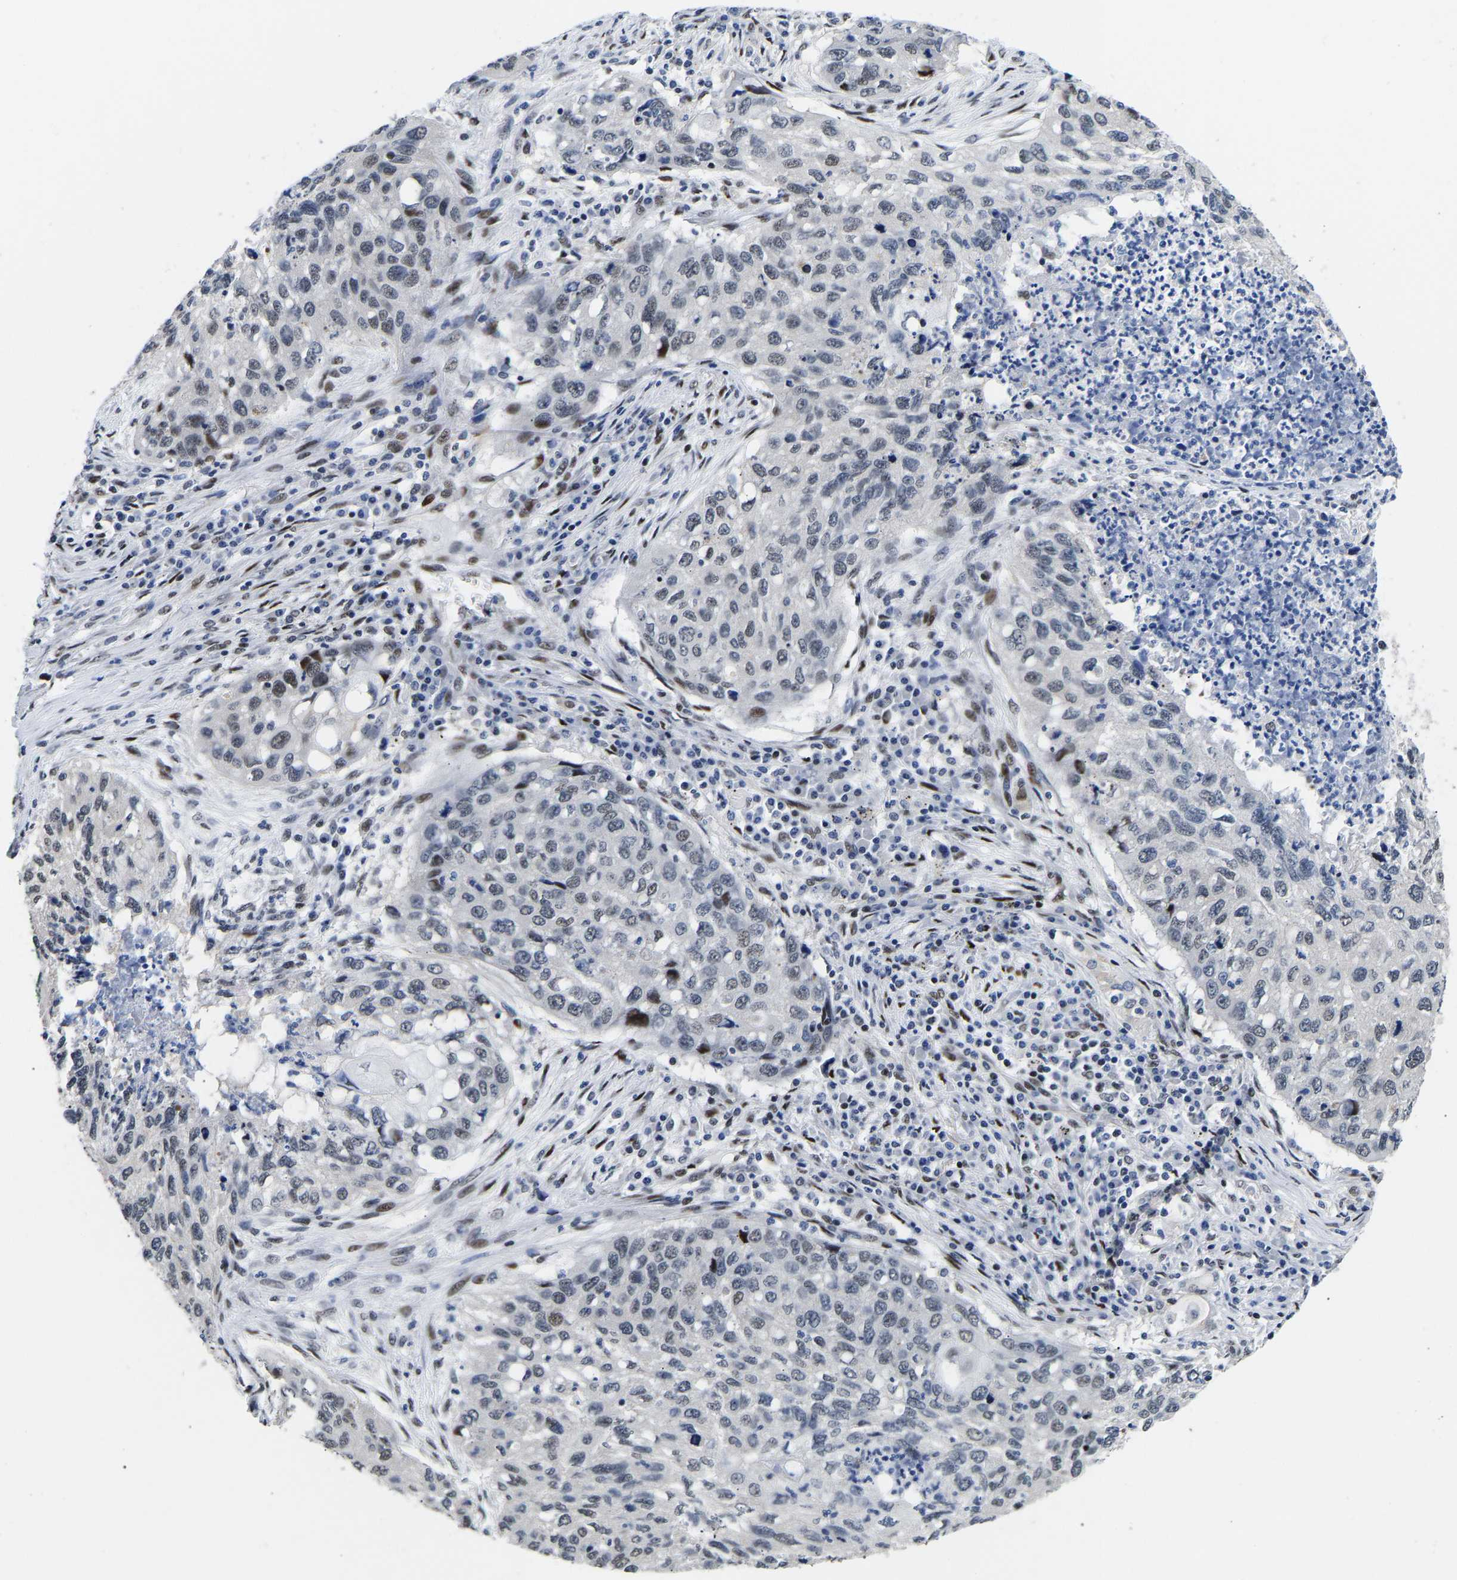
{"staining": {"intensity": "strong", "quantity": "<25%", "location": "nuclear"}, "tissue": "lung cancer", "cell_type": "Tumor cells", "image_type": "cancer", "snomed": [{"axis": "morphology", "description": "Squamous cell carcinoma, NOS"}, {"axis": "topography", "description": "Lung"}], "caption": "IHC staining of lung squamous cell carcinoma, which shows medium levels of strong nuclear staining in about <25% of tumor cells indicating strong nuclear protein staining. The staining was performed using DAB (brown) for protein detection and nuclei were counterstained in hematoxylin (blue).", "gene": "PTRHD1", "patient": {"sex": "female", "age": 63}}